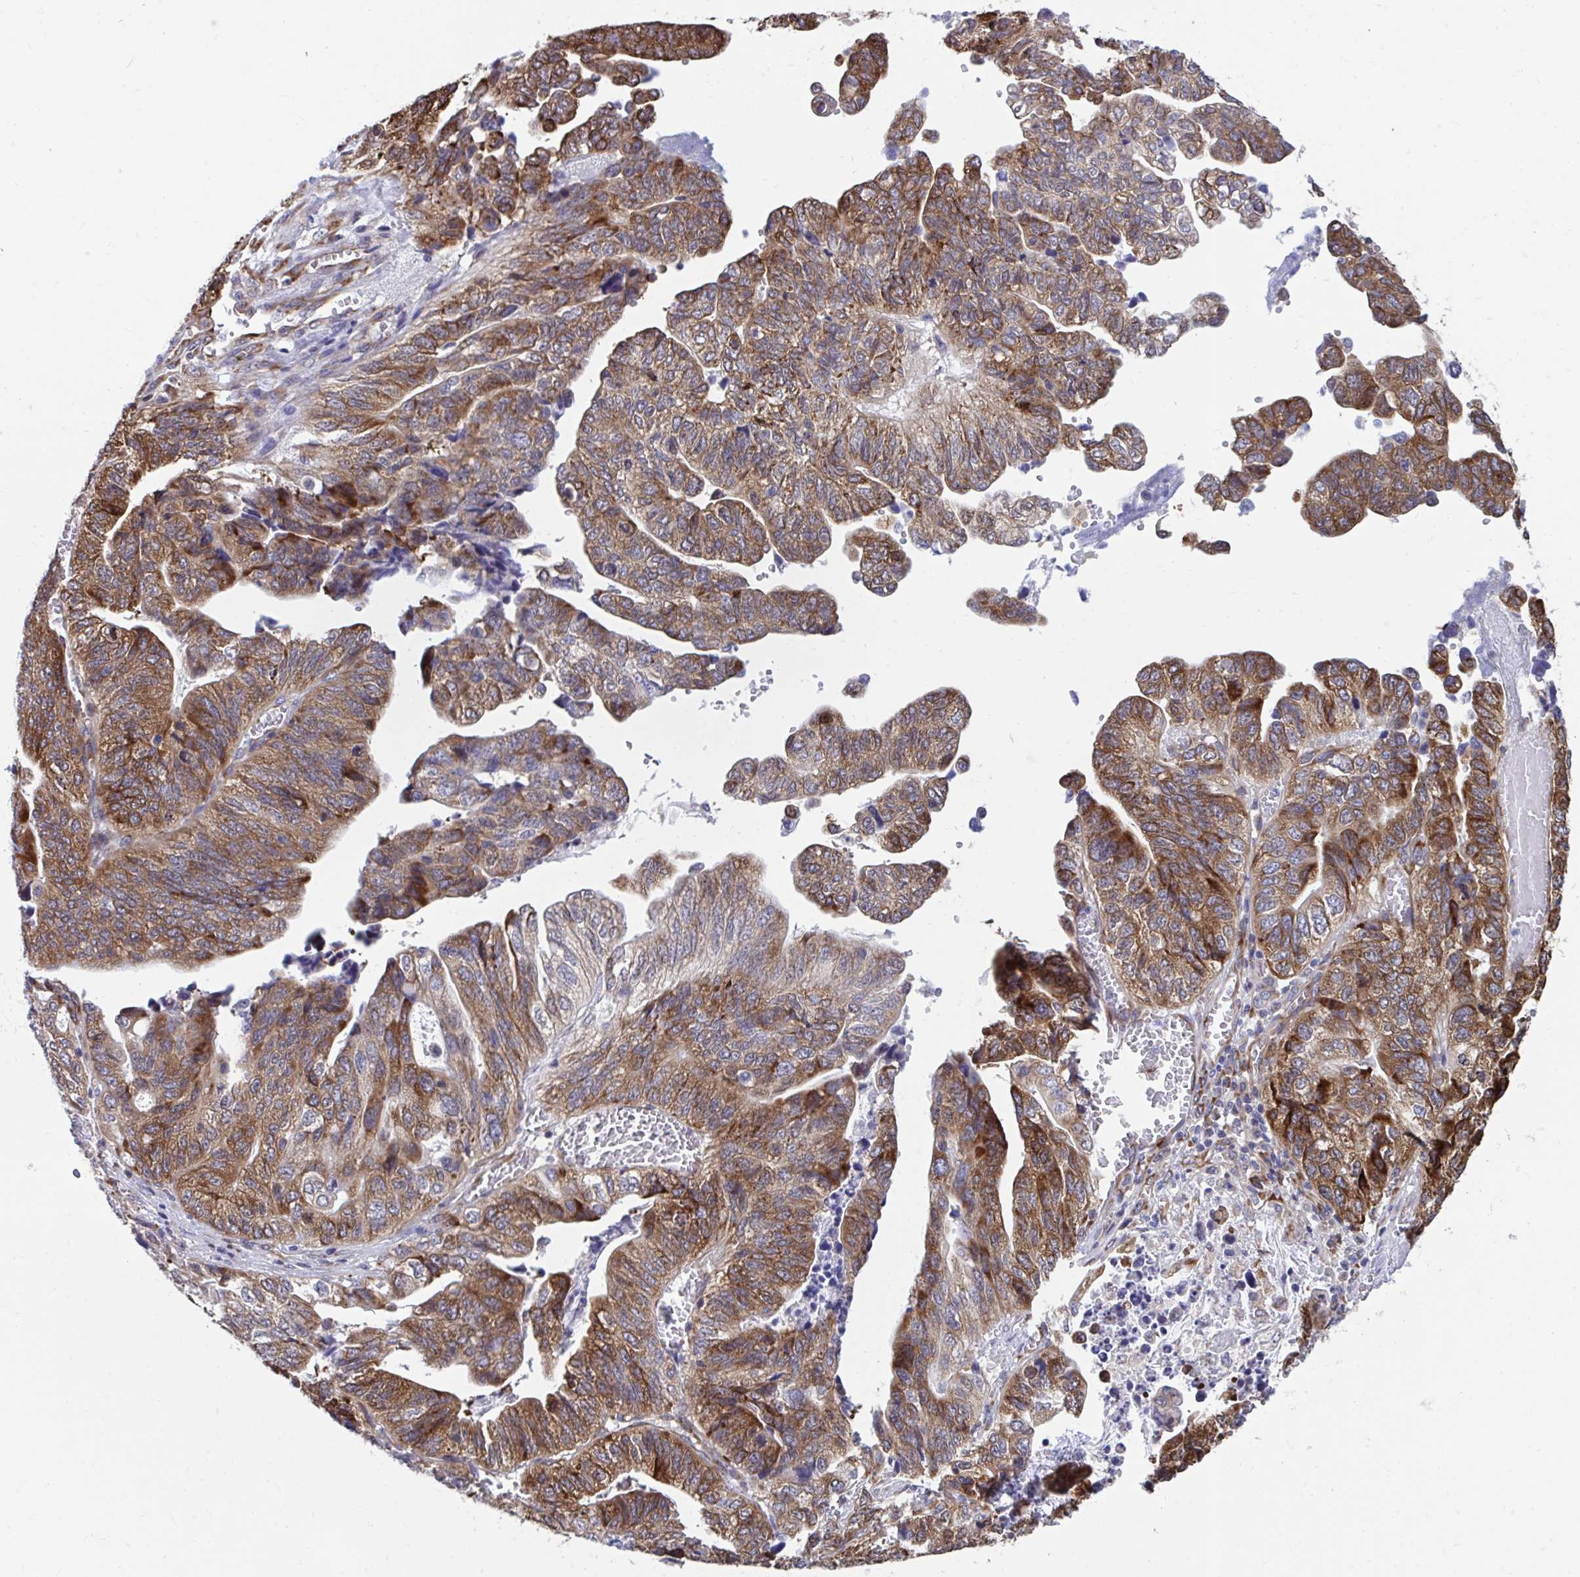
{"staining": {"intensity": "moderate", "quantity": ">75%", "location": "cytoplasmic/membranous"}, "tissue": "stomach cancer", "cell_type": "Tumor cells", "image_type": "cancer", "snomed": [{"axis": "morphology", "description": "Adenocarcinoma, NOS"}, {"axis": "topography", "description": "Stomach, upper"}], "caption": "Adenocarcinoma (stomach) tissue exhibits moderate cytoplasmic/membranous staining in approximately >75% of tumor cells", "gene": "SELENON", "patient": {"sex": "female", "age": 67}}